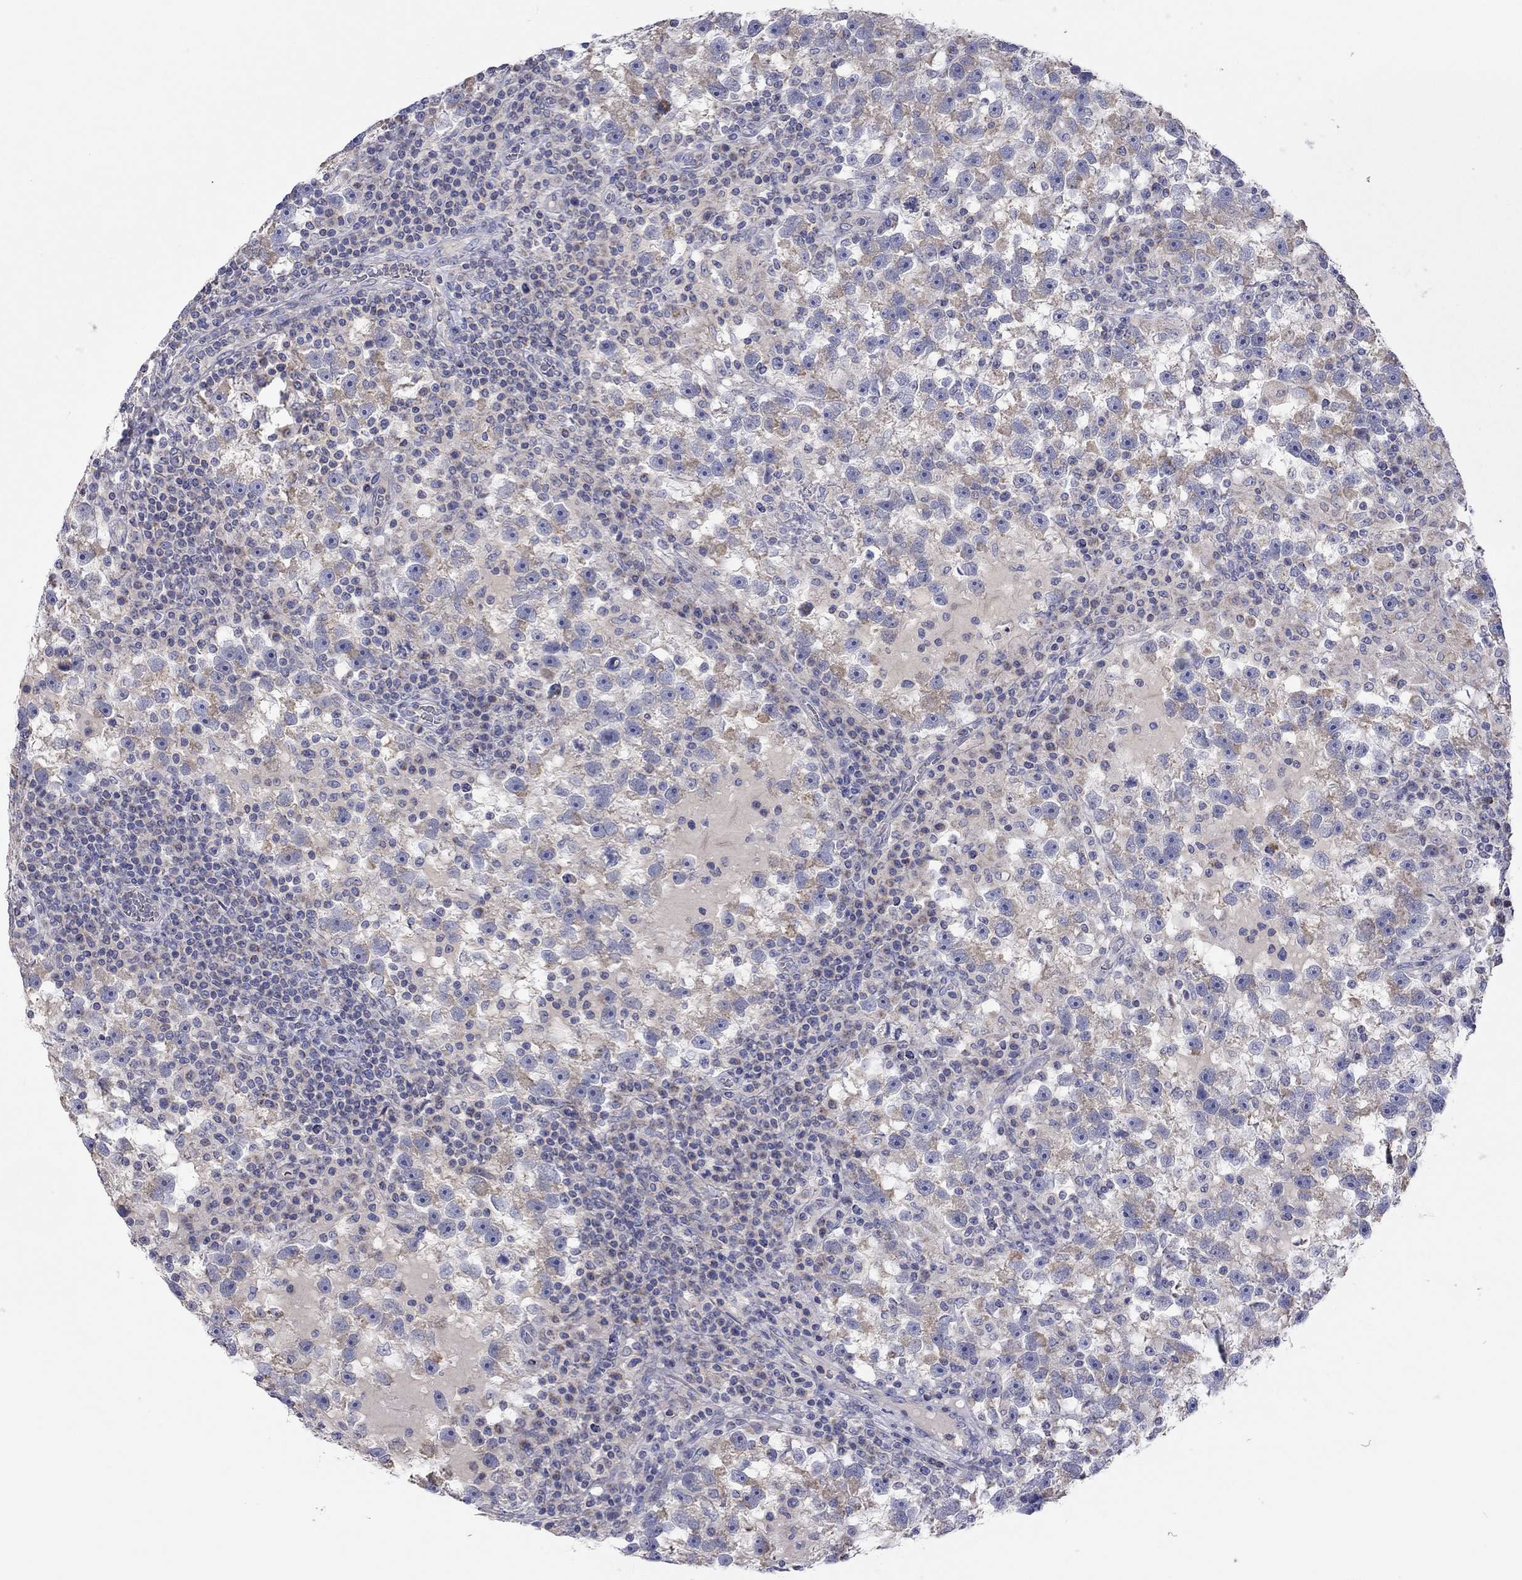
{"staining": {"intensity": "weak", "quantity": ">75%", "location": "cytoplasmic/membranous"}, "tissue": "testis cancer", "cell_type": "Tumor cells", "image_type": "cancer", "snomed": [{"axis": "morphology", "description": "Seminoma, NOS"}, {"axis": "topography", "description": "Testis"}], "caption": "Testis seminoma stained with immunohistochemistry (IHC) exhibits weak cytoplasmic/membranous staining in about >75% of tumor cells. Using DAB (brown) and hematoxylin (blue) stains, captured at high magnification using brightfield microscopy.", "gene": "RCAN1", "patient": {"sex": "male", "age": 47}}